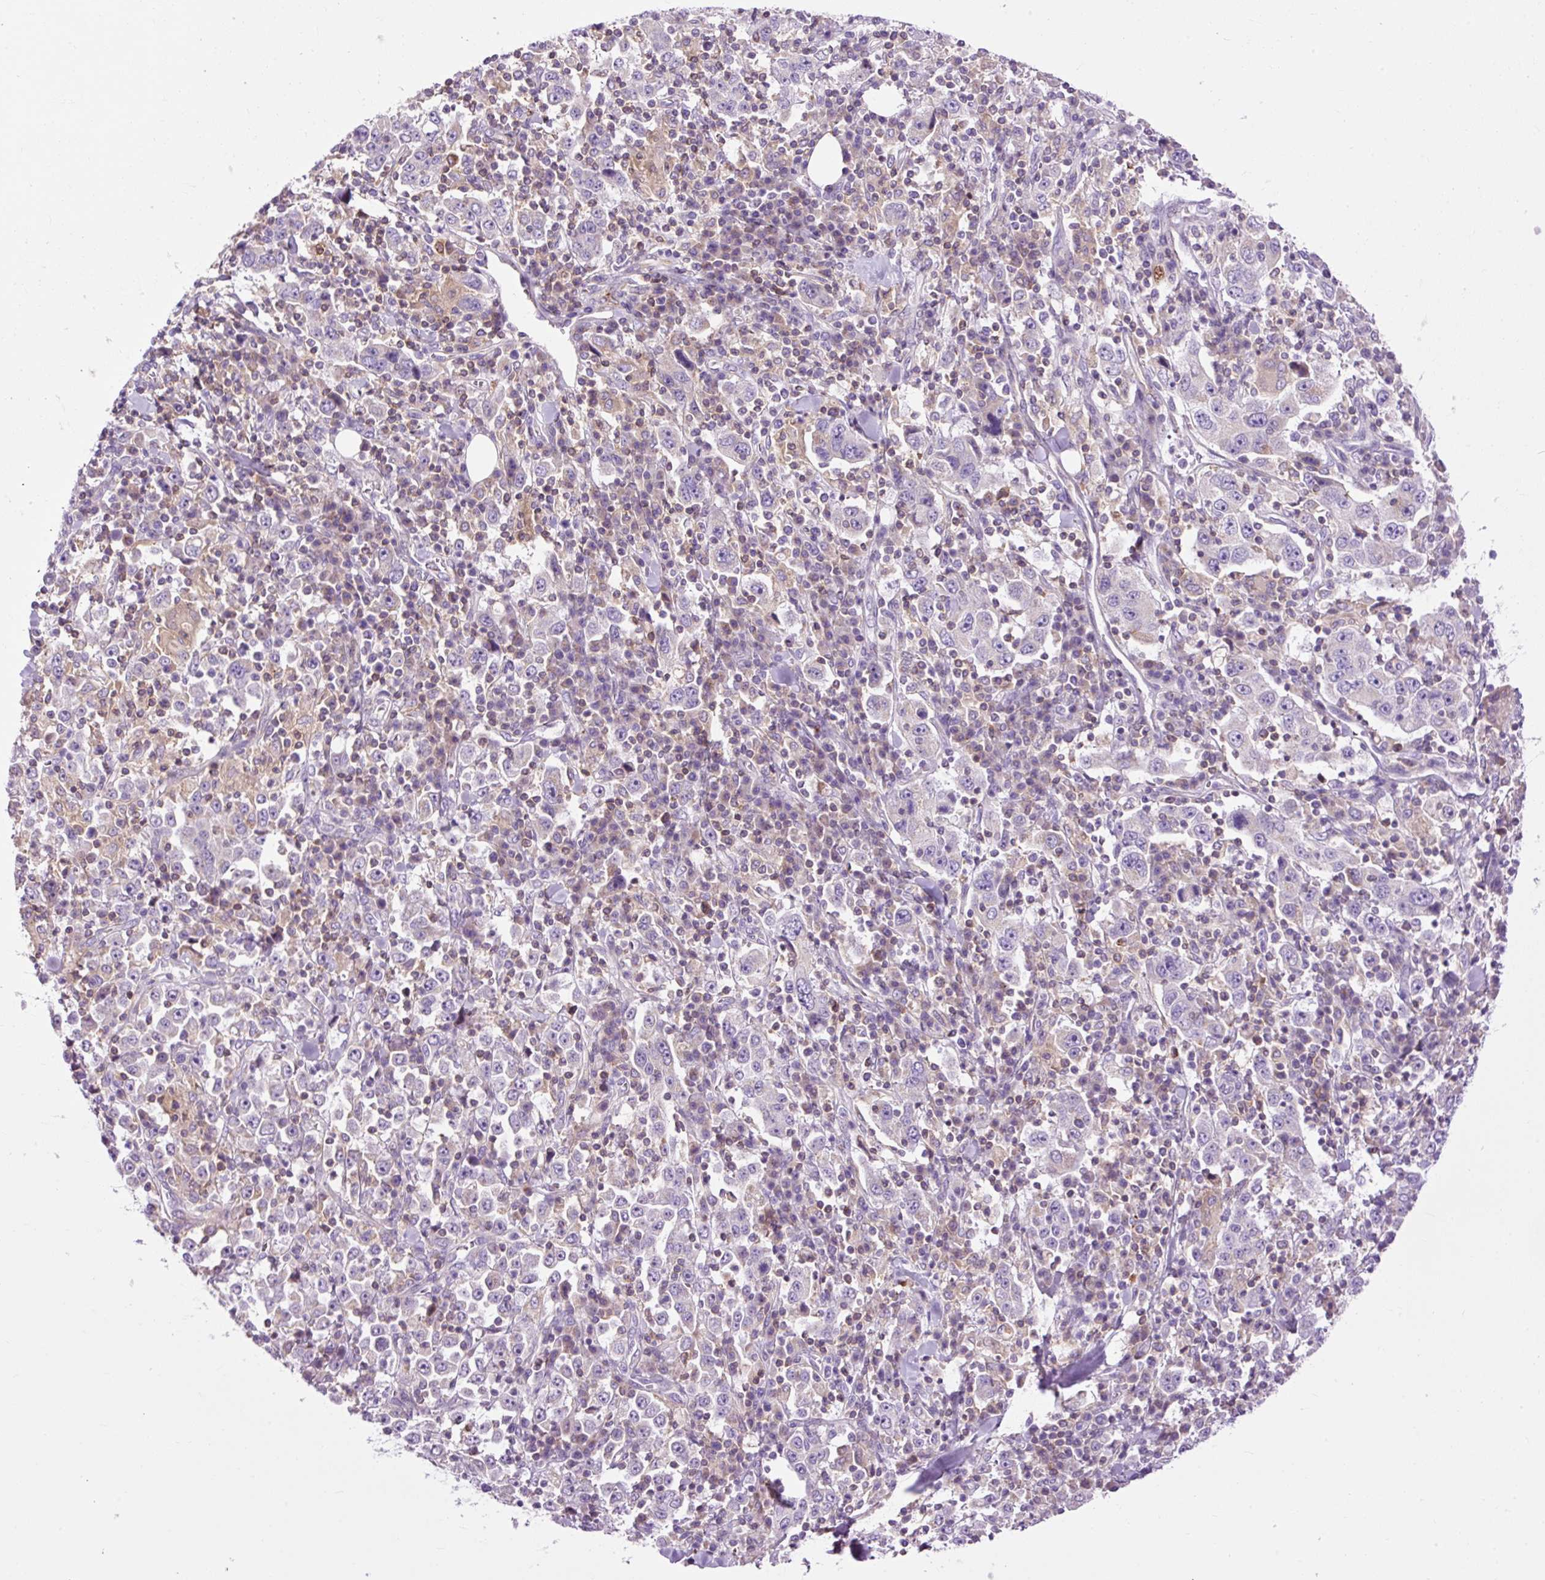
{"staining": {"intensity": "negative", "quantity": "none", "location": "none"}, "tissue": "stomach cancer", "cell_type": "Tumor cells", "image_type": "cancer", "snomed": [{"axis": "morphology", "description": "Normal tissue, NOS"}, {"axis": "morphology", "description": "Adenocarcinoma, NOS"}, {"axis": "topography", "description": "Stomach, upper"}, {"axis": "topography", "description": "Stomach"}], "caption": "Tumor cells are negative for protein expression in human stomach adenocarcinoma.", "gene": "CD83", "patient": {"sex": "male", "age": 59}}